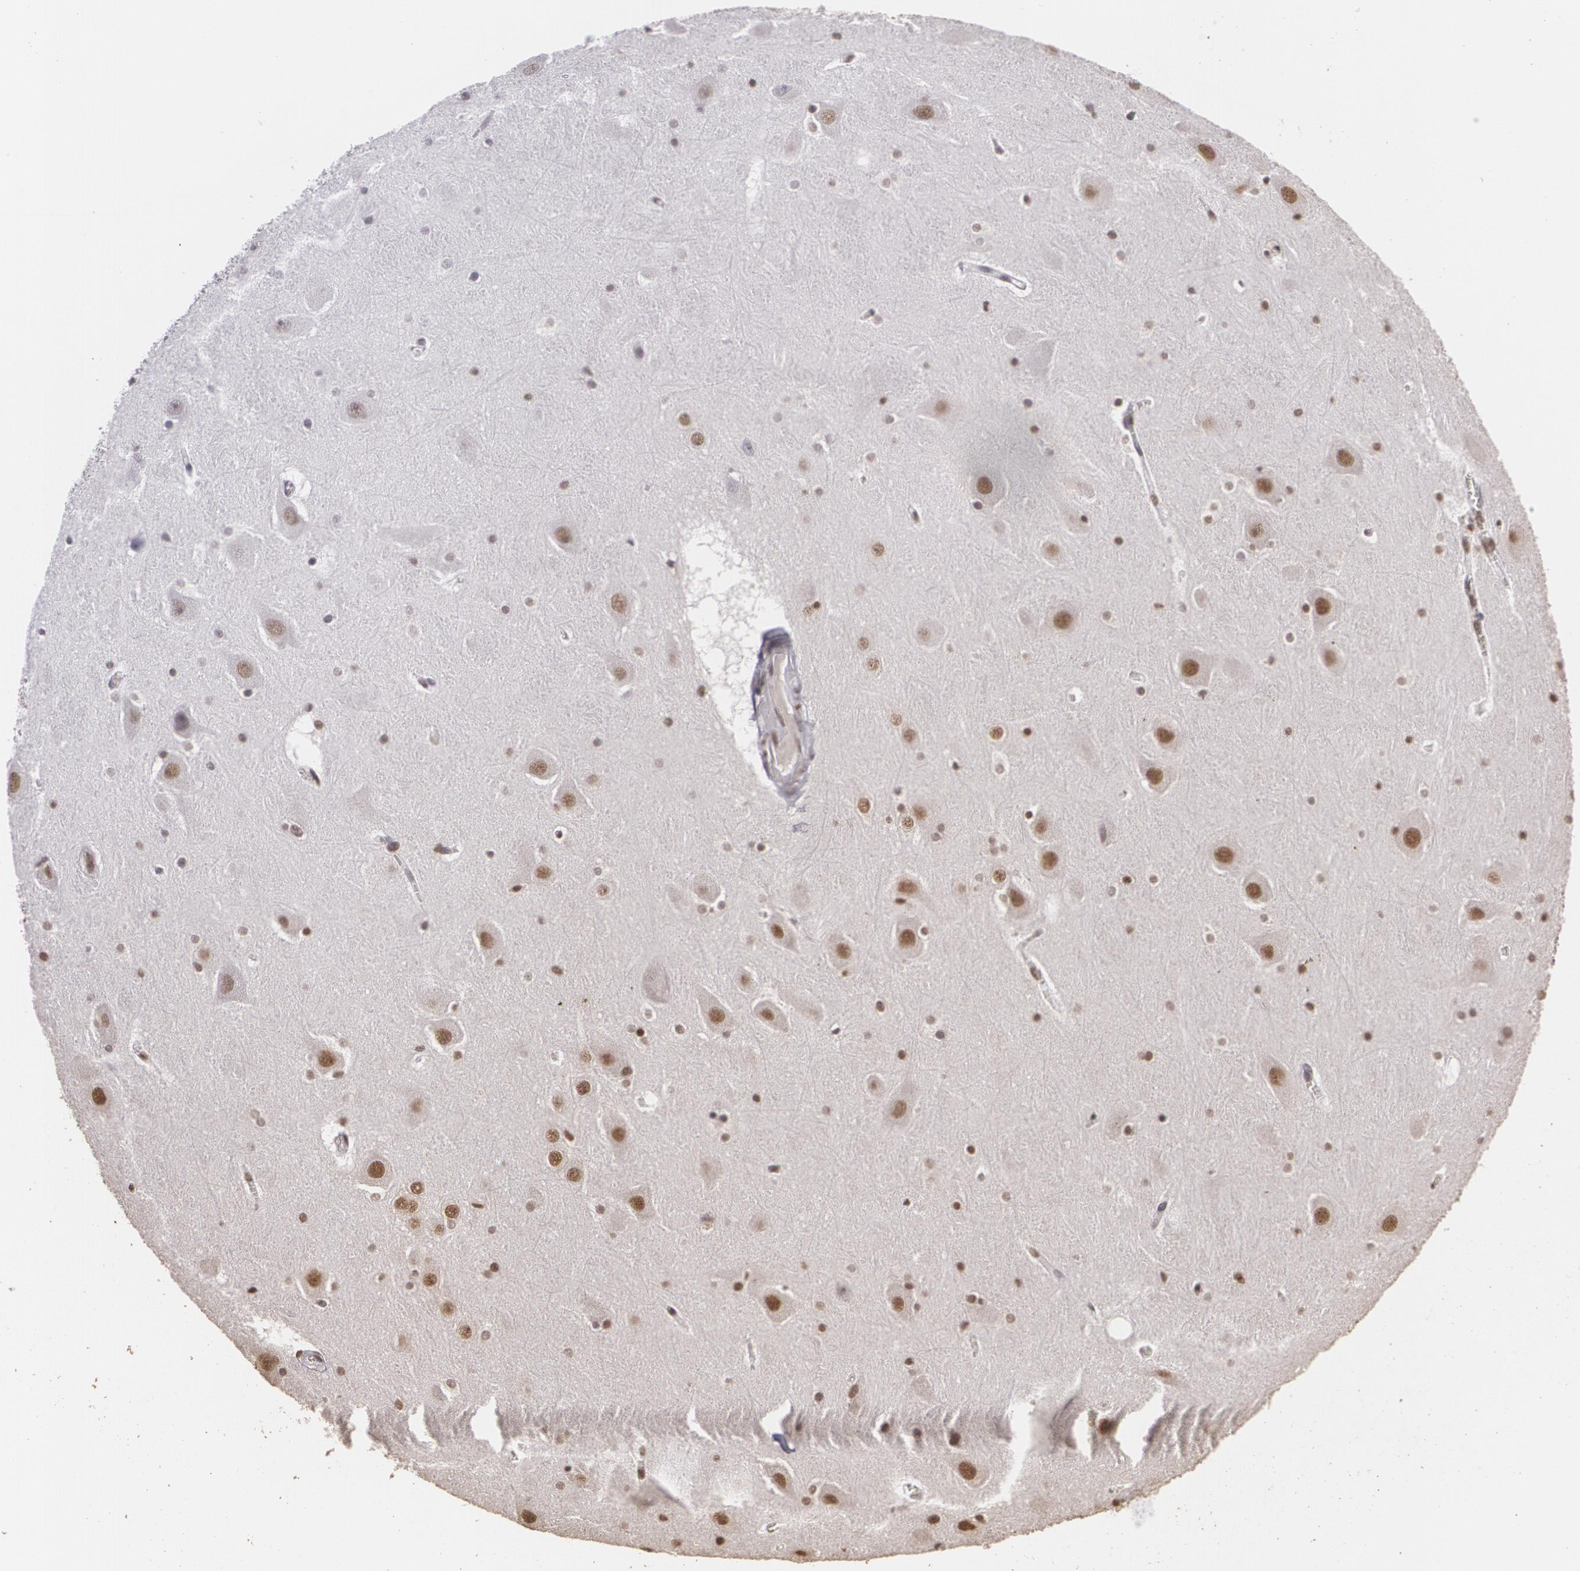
{"staining": {"intensity": "strong", "quantity": ">75%", "location": "nuclear"}, "tissue": "hippocampus", "cell_type": "Glial cells", "image_type": "normal", "snomed": [{"axis": "morphology", "description": "Normal tissue, NOS"}, {"axis": "topography", "description": "Hippocampus"}], "caption": "A high-resolution micrograph shows immunohistochemistry staining of normal hippocampus, which demonstrates strong nuclear expression in approximately >75% of glial cells.", "gene": "RCOR1", "patient": {"sex": "male", "age": 45}}